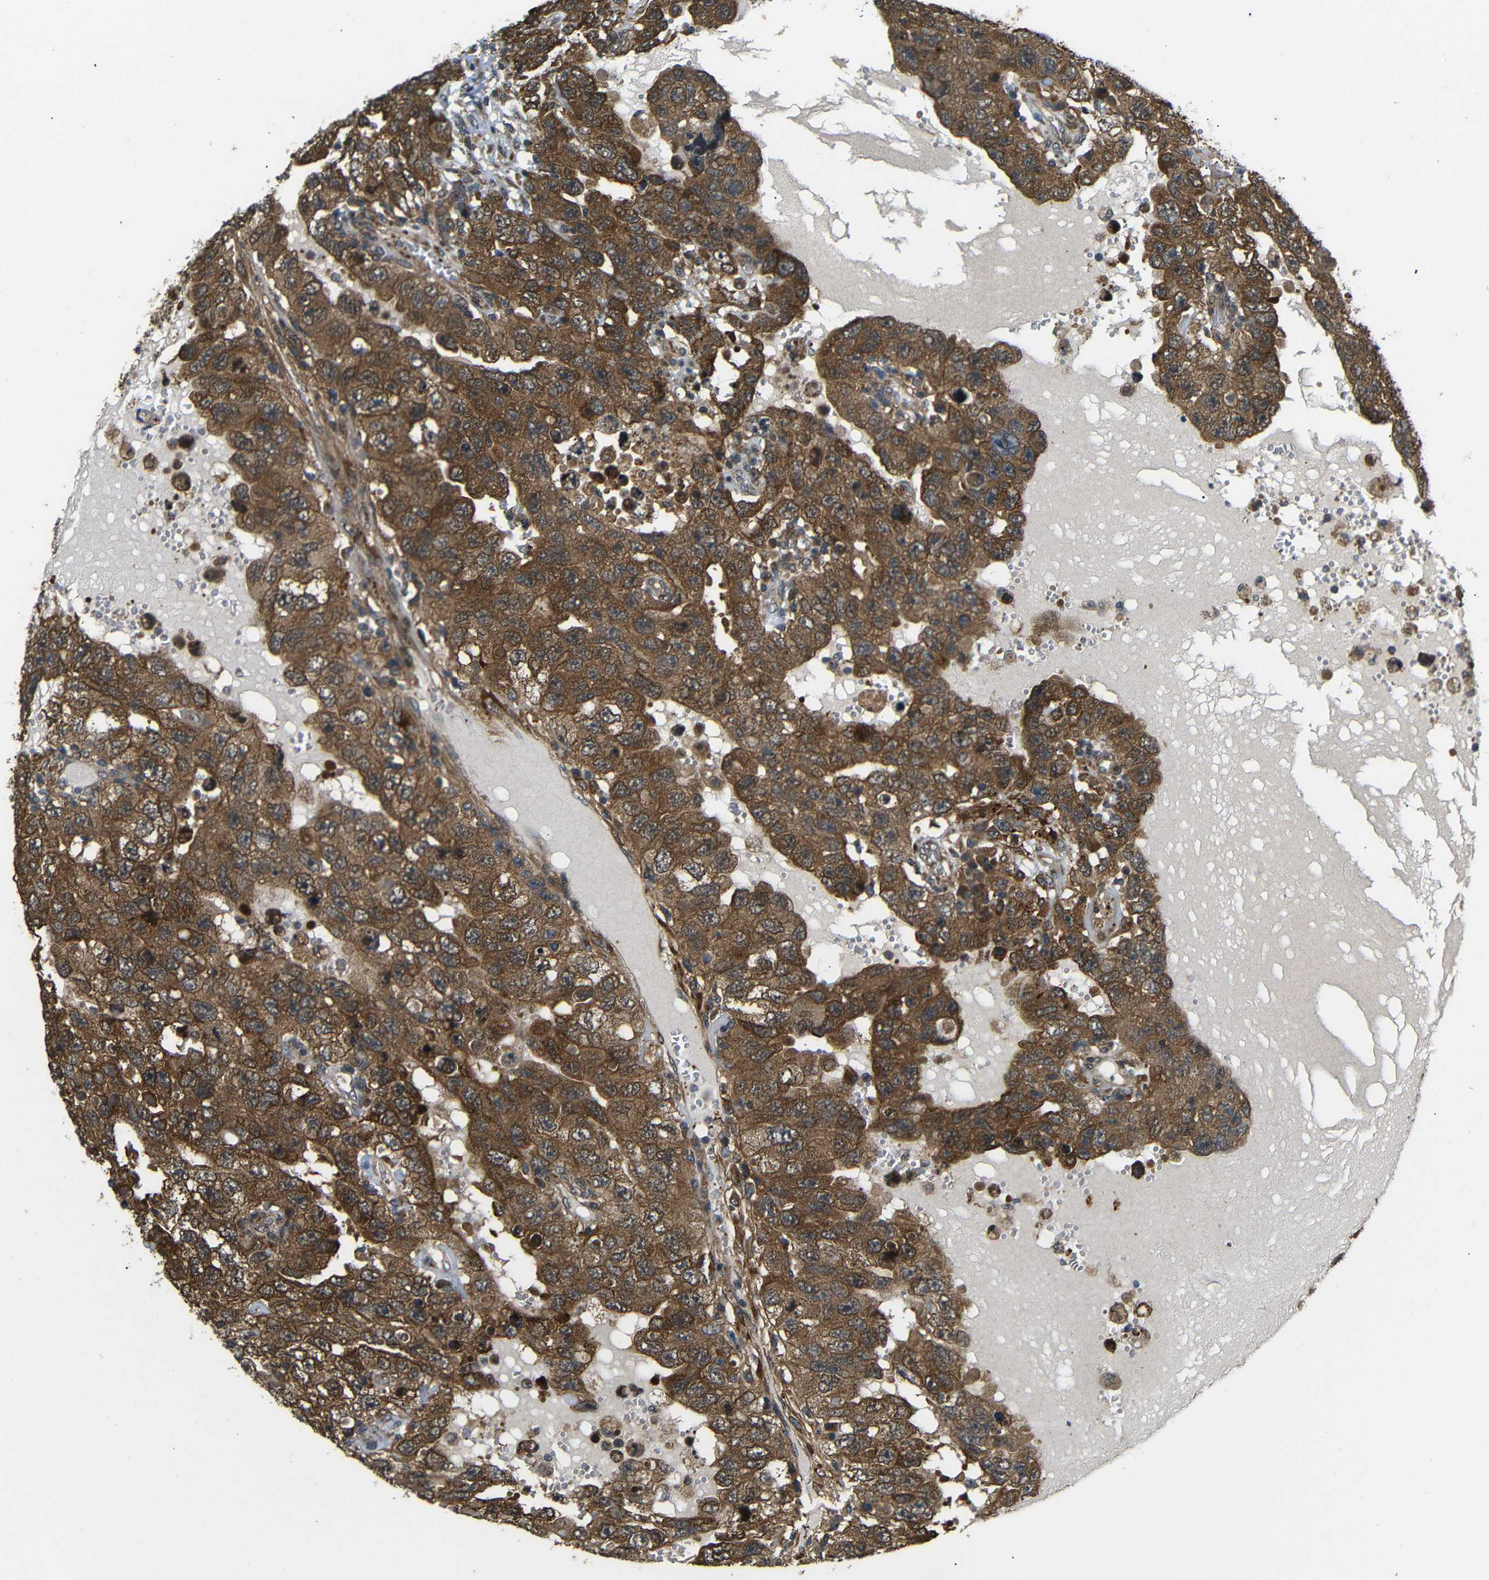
{"staining": {"intensity": "strong", "quantity": ">75%", "location": "cytoplasmic/membranous"}, "tissue": "testis cancer", "cell_type": "Tumor cells", "image_type": "cancer", "snomed": [{"axis": "morphology", "description": "Carcinoma, Embryonal, NOS"}, {"axis": "topography", "description": "Testis"}], "caption": "This is an image of immunohistochemistry staining of testis cancer, which shows strong positivity in the cytoplasmic/membranous of tumor cells.", "gene": "EPHB2", "patient": {"sex": "male", "age": 26}}